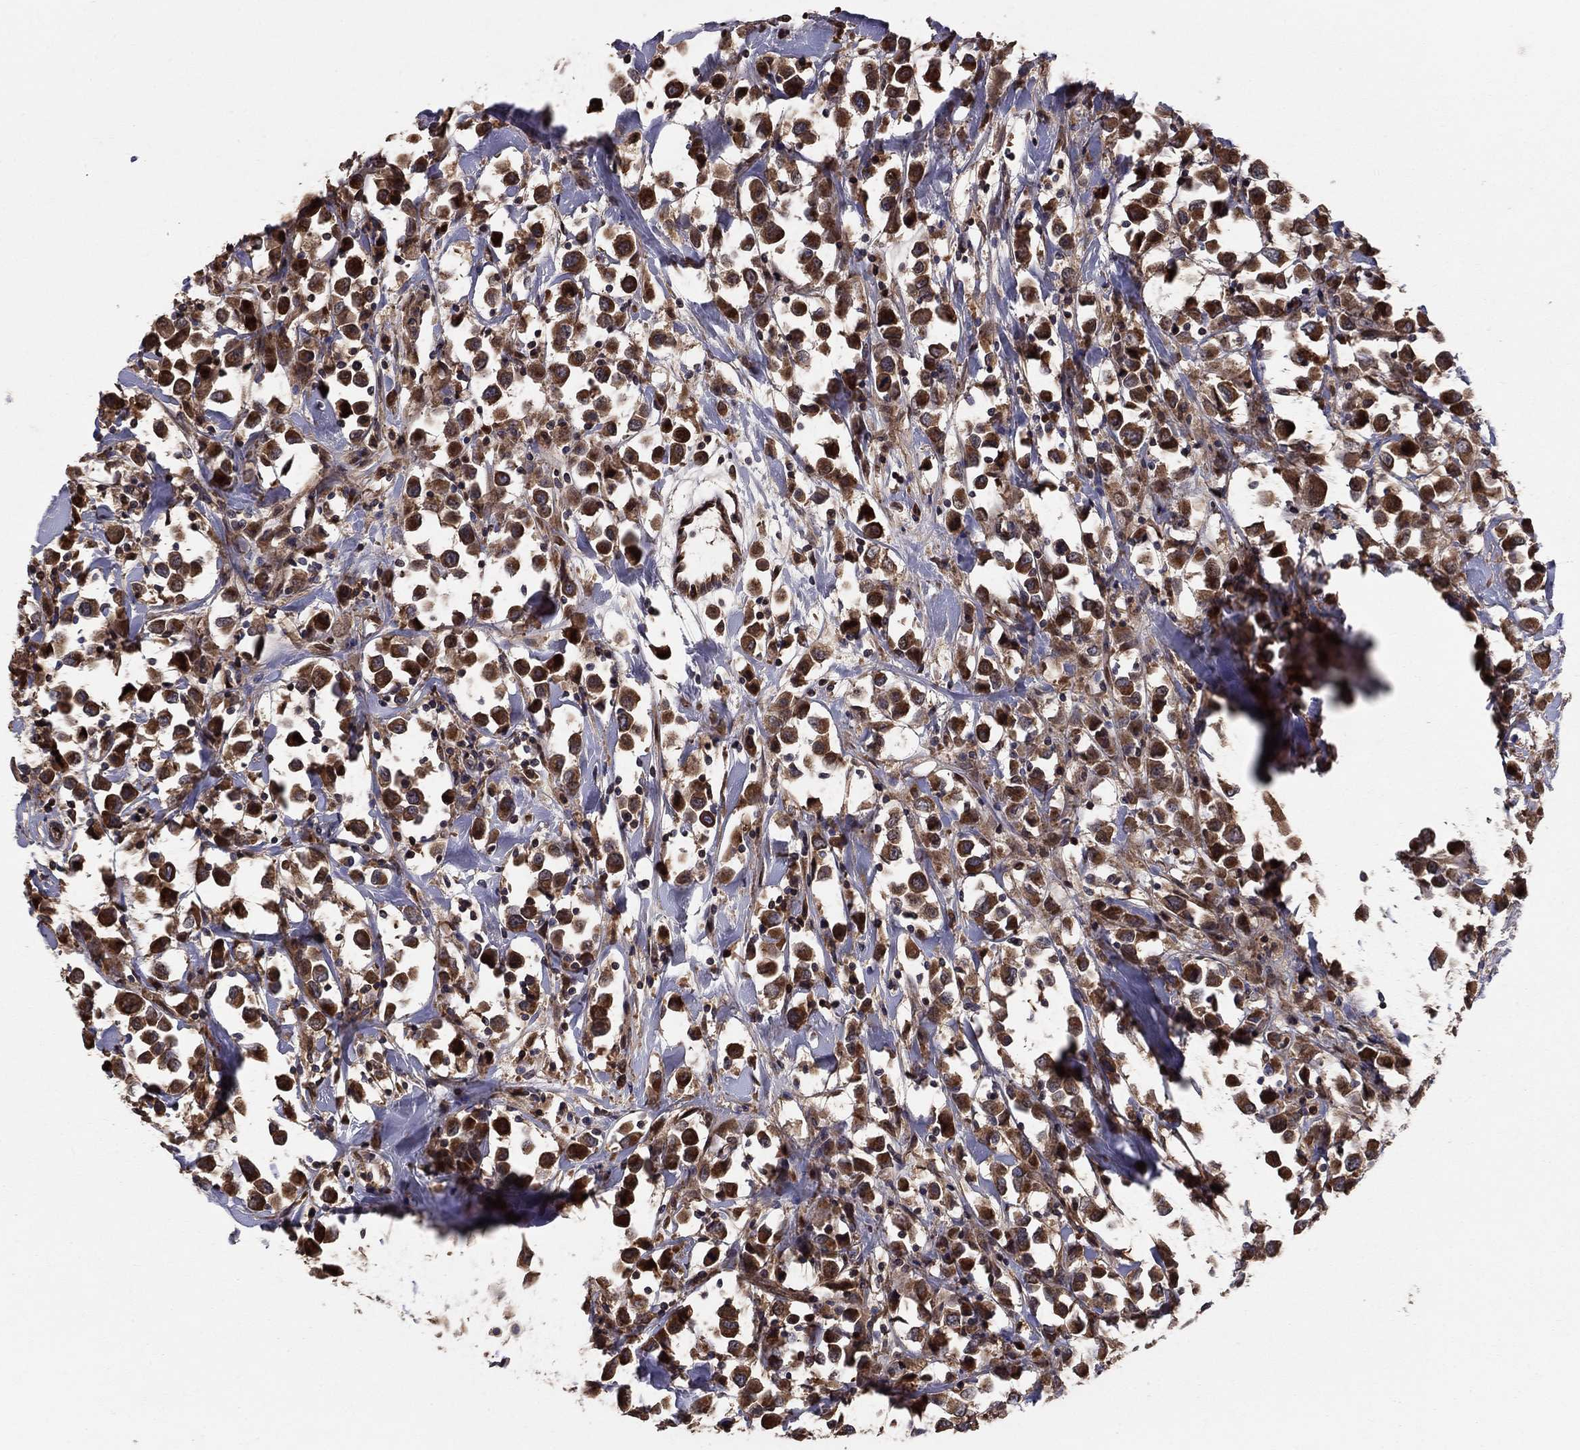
{"staining": {"intensity": "strong", "quantity": ">75%", "location": "cytoplasmic/membranous"}, "tissue": "breast cancer", "cell_type": "Tumor cells", "image_type": "cancer", "snomed": [{"axis": "morphology", "description": "Duct carcinoma"}, {"axis": "topography", "description": "Breast"}], "caption": "Immunohistochemistry (IHC) image of neoplastic tissue: human breast cancer (infiltrating ductal carcinoma) stained using immunohistochemistry demonstrates high levels of strong protein expression localized specifically in the cytoplasmic/membranous of tumor cells, appearing as a cytoplasmic/membranous brown color.", "gene": "BABAM2", "patient": {"sex": "female", "age": 61}}